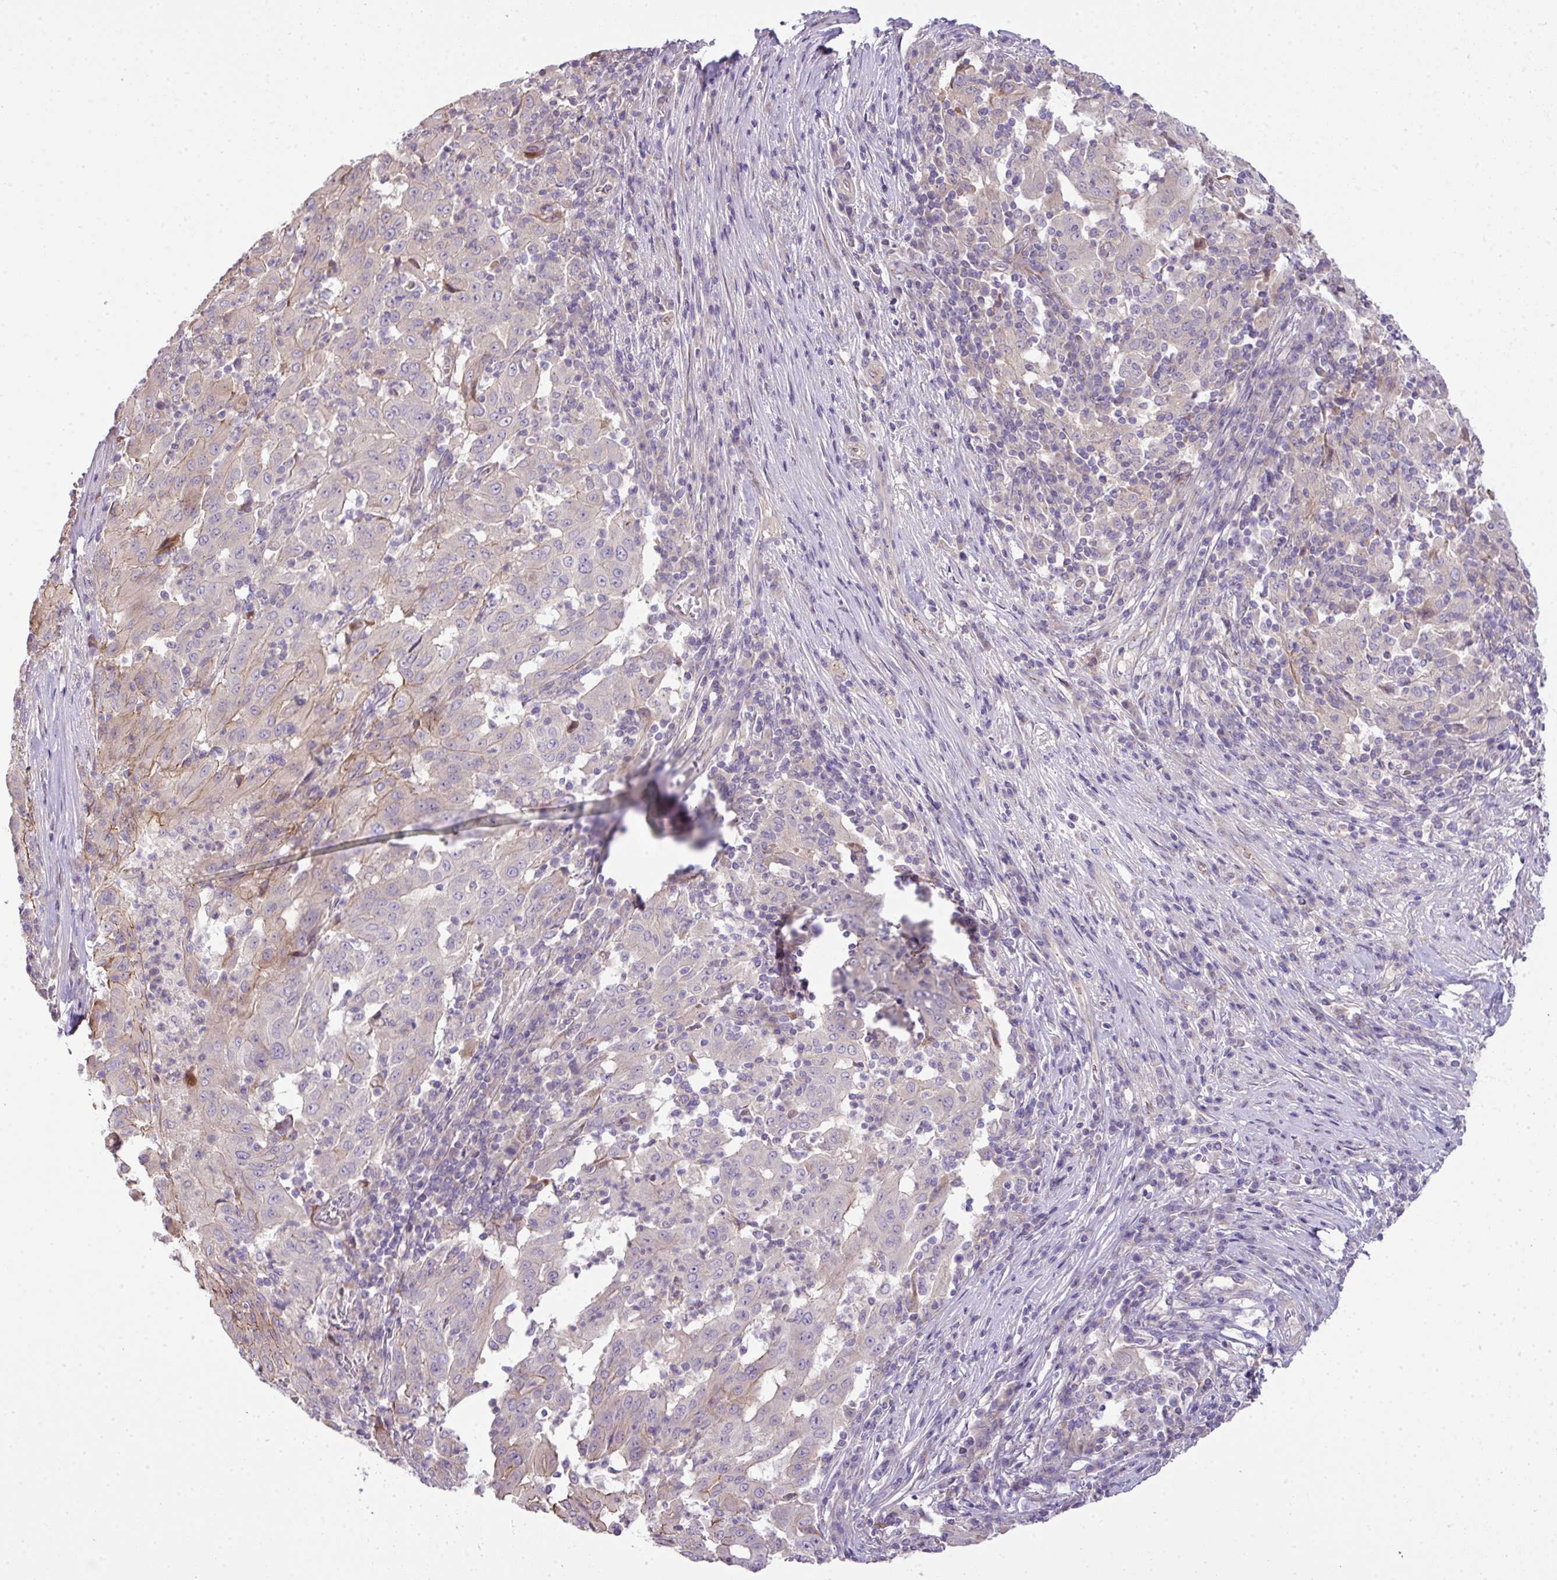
{"staining": {"intensity": "moderate", "quantity": "25%-75%", "location": "cytoplasmic/membranous"}, "tissue": "pancreatic cancer", "cell_type": "Tumor cells", "image_type": "cancer", "snomed": [{"axis": "morphology", "description": "Adenocarcinoma, NOS"}, {"axis": "topography", "description": "Pancreas"}], "caption": "Adenocarcinoma (pancreatic) stained for a protein (brown) demonstrates moderate cytoplasmic/membranous positive staining in about 25%-75% of tumor cells.", "gene": "PIK3R5", "patient": {"sex": "male", "age": 63}}